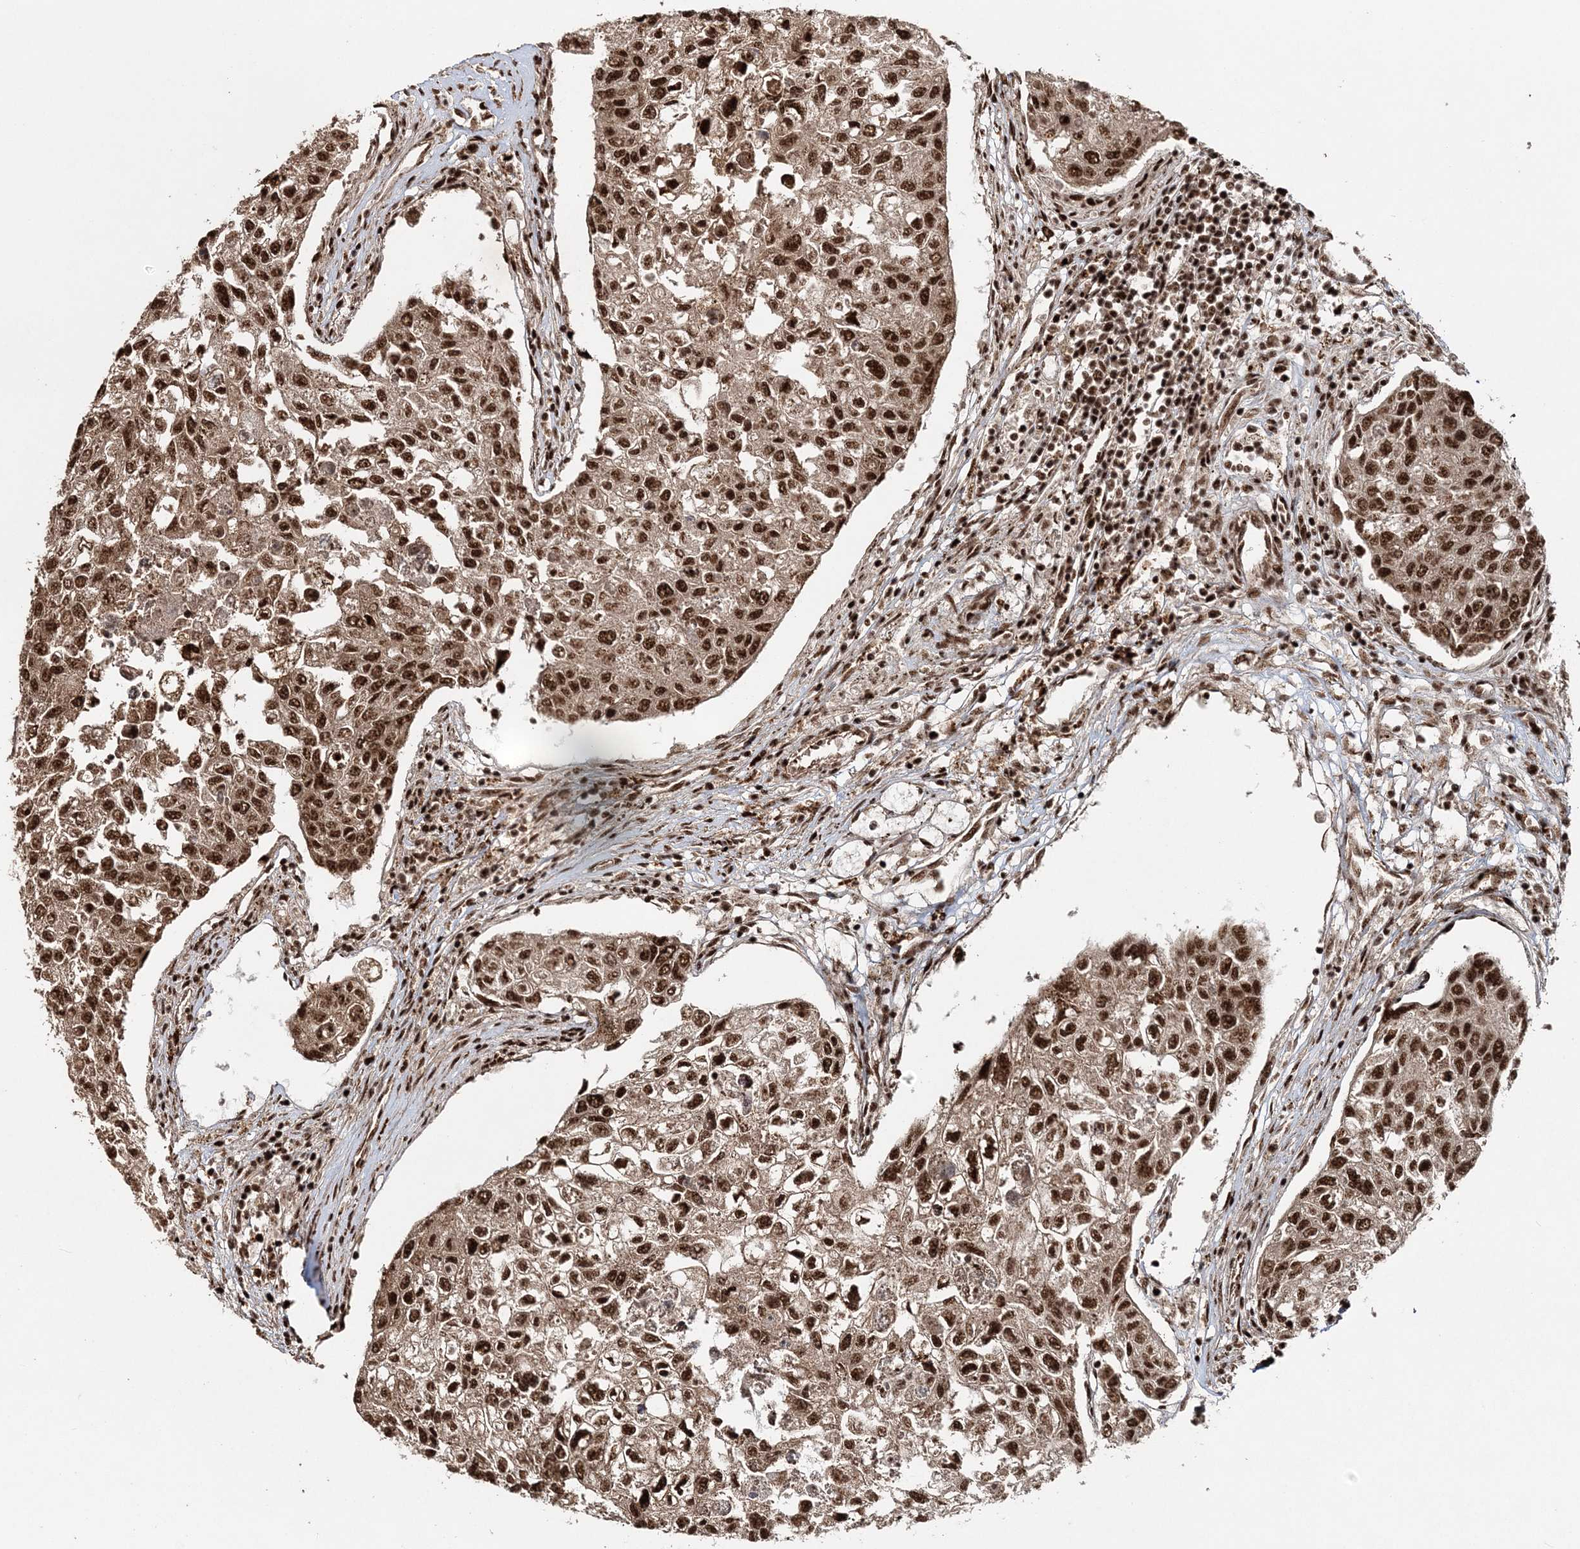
{"staining": {"intensity": "strong", "quantity": ">75%", "location": "nuclear"}, "tissue": "urothelial cancer", "cell_type": "Tumor cells", "image_type": "cancer", "snomed": [{"axis": "morphology", "description": "Urothelial carcinoma, High grade"}, {"axis": "topography", "description": "Lymph node"}, {"axis": "topography", "description": "Urinary bladder"}], "caption": "A micrograph of human urothelial carcinoma (high-grade) stained for a protein exhibits strong nuclear brown staining in tumor cells.", "gene": "EXOSC8", "patient": {"sex": "male", "age": 51}}